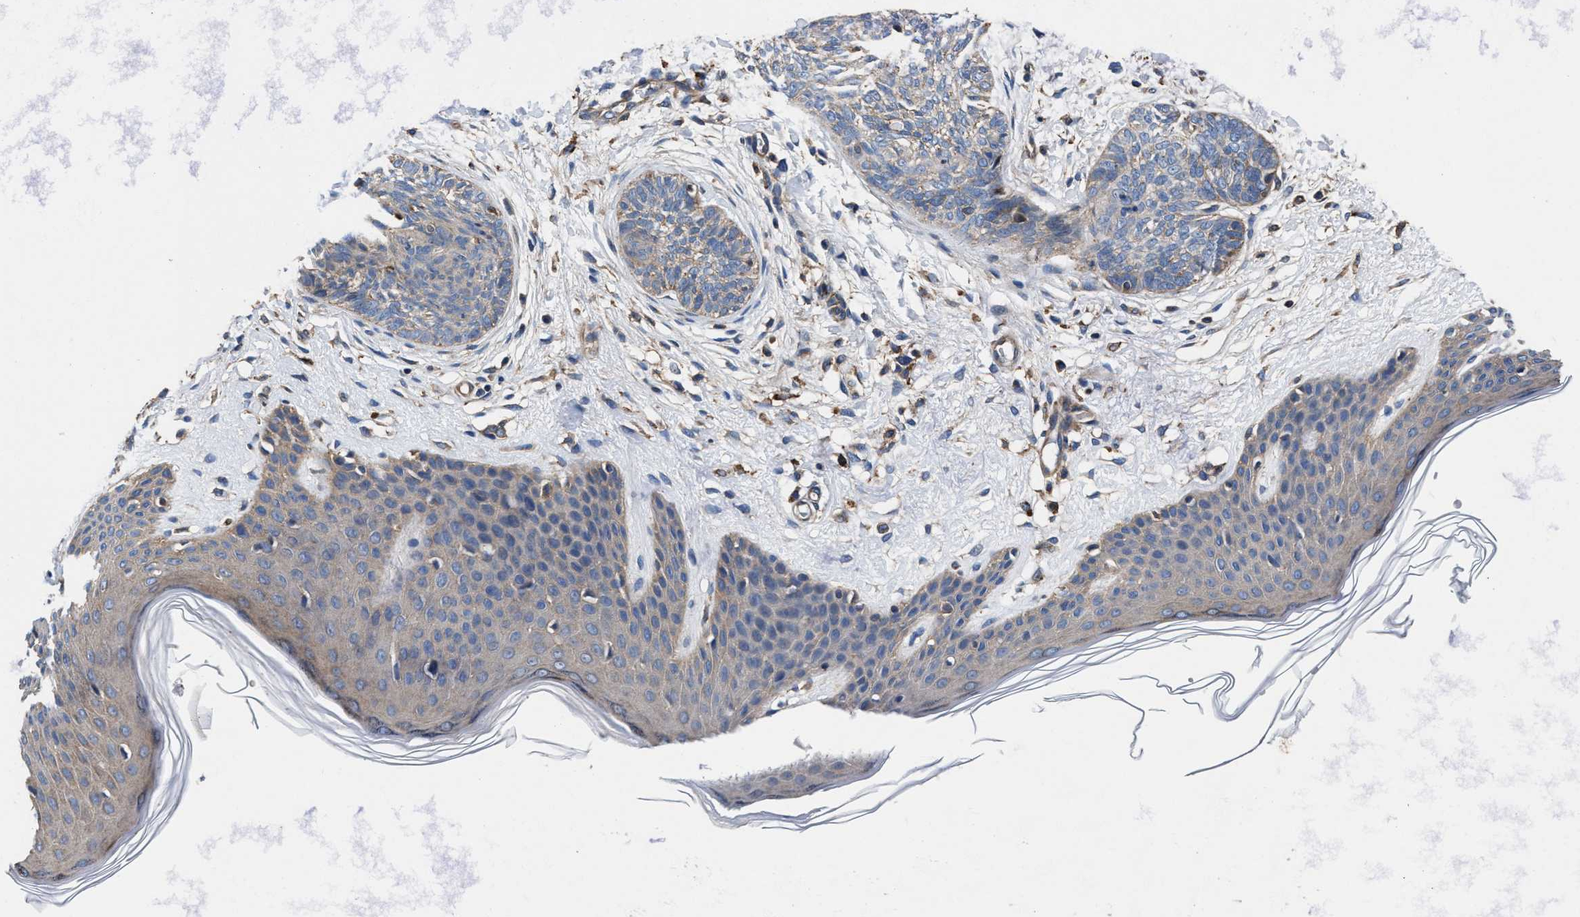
{"staining": {"intensity": "weak", "quantity": "<25%", "location": "cytoplasmic/membranous"}, "tissue": "skin cancer", "cell_type": "Tumor cells", "image_type": "cancer", "snomed": [{"axis": "morphology", "description": "Basal cell carcinoma"}, {"axis": "topography", "description": "Skin"}], "caption": "Skin cancer stained for a protein using immunohistochemistry displays no staining tumor cells.", "gene": "PPP1R9B", "patient": {"sex": "female", "age": 59}}